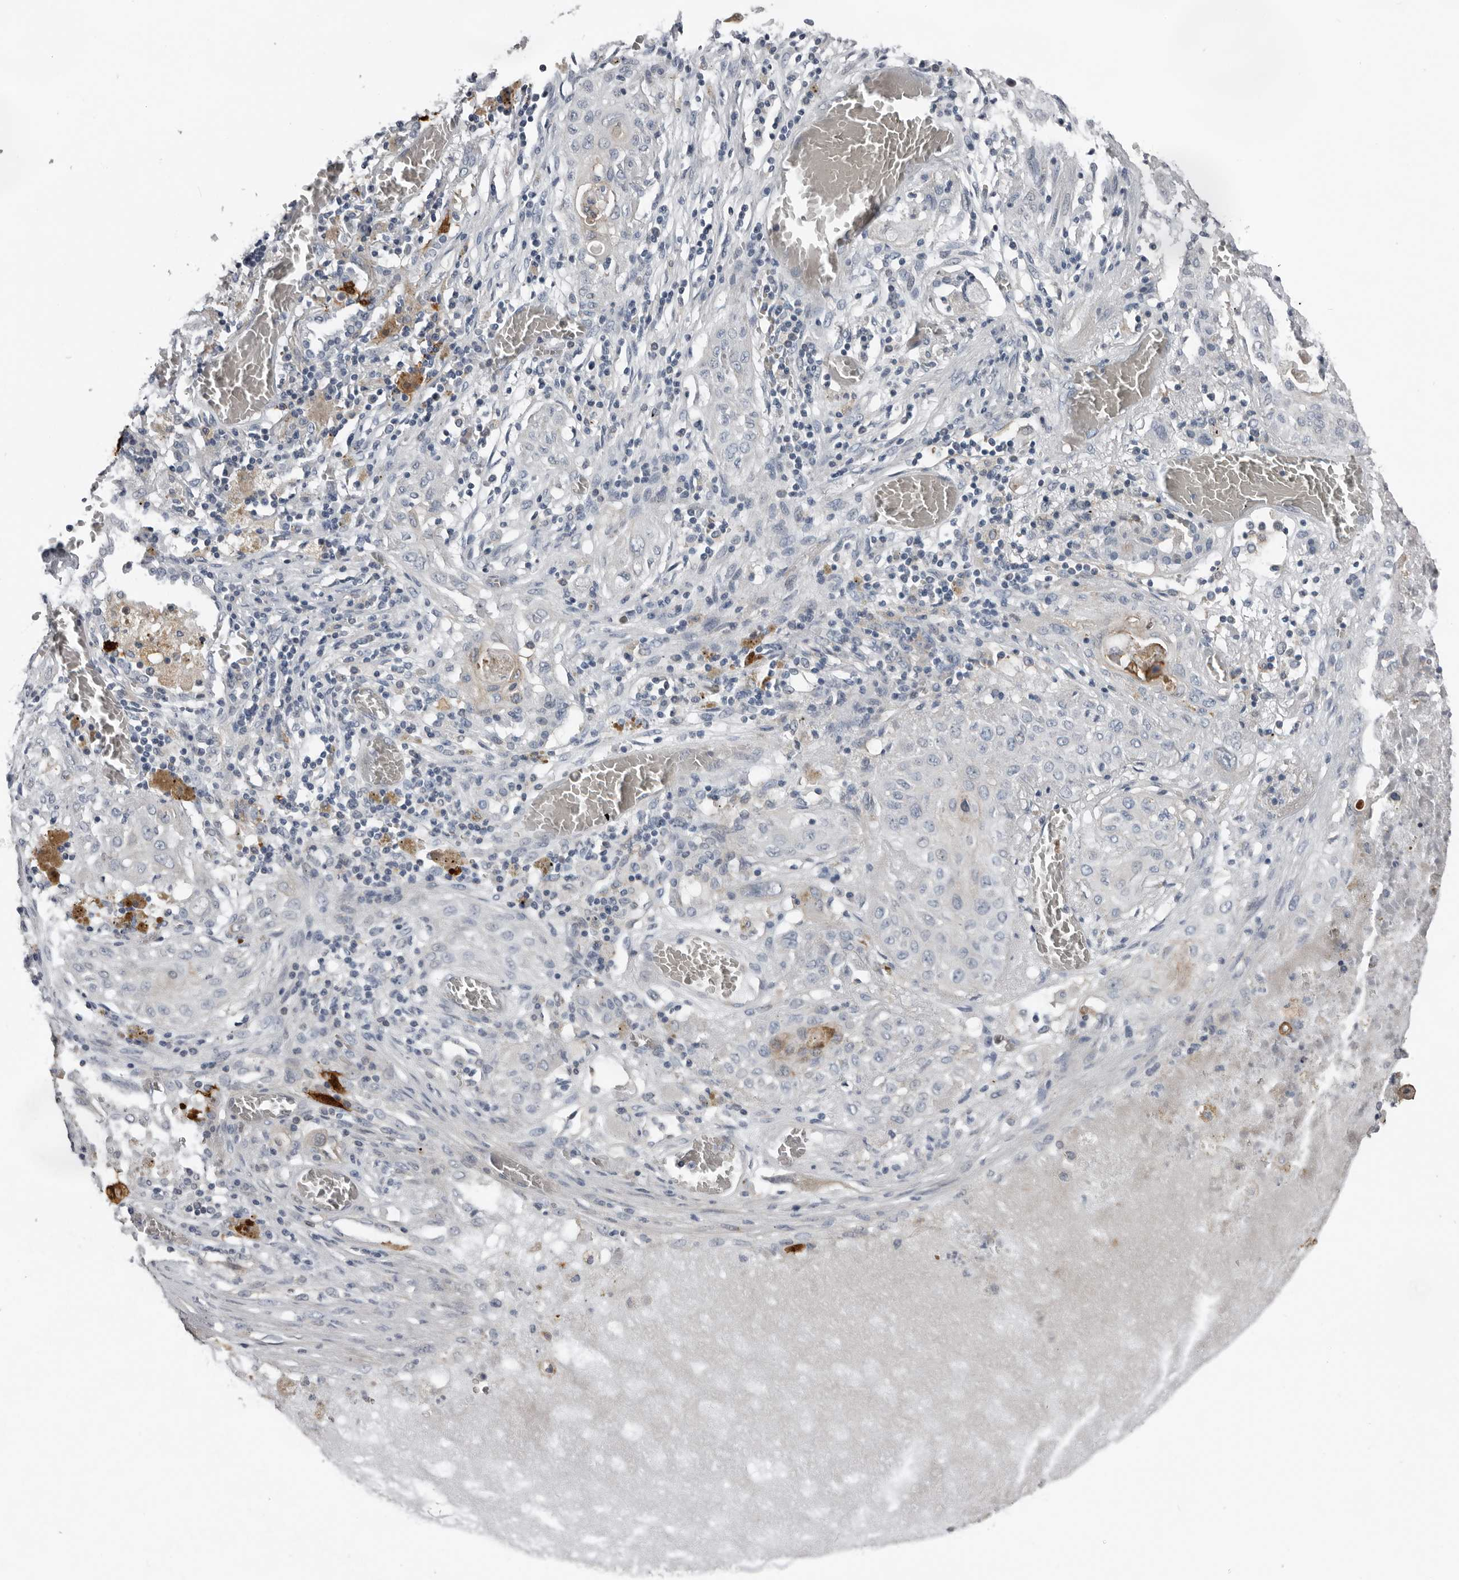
{"staining": {"intensity": "negative", "quantity": "none", "location": "none"}, "tissue": "lung cancer", "cell_type": "Tumor cells", "image_type": "cancer", "snomed": [{"axis": "morphology", "description": "Squamous cell carcinoma, NOS"}, {"axis": "topography", "description": "Lung"}], "caption": "Tumor cells show no significant protein positivity in lung cancer.", "gene": "FABP7", "patient": {"sex": "female", "age": 47}}